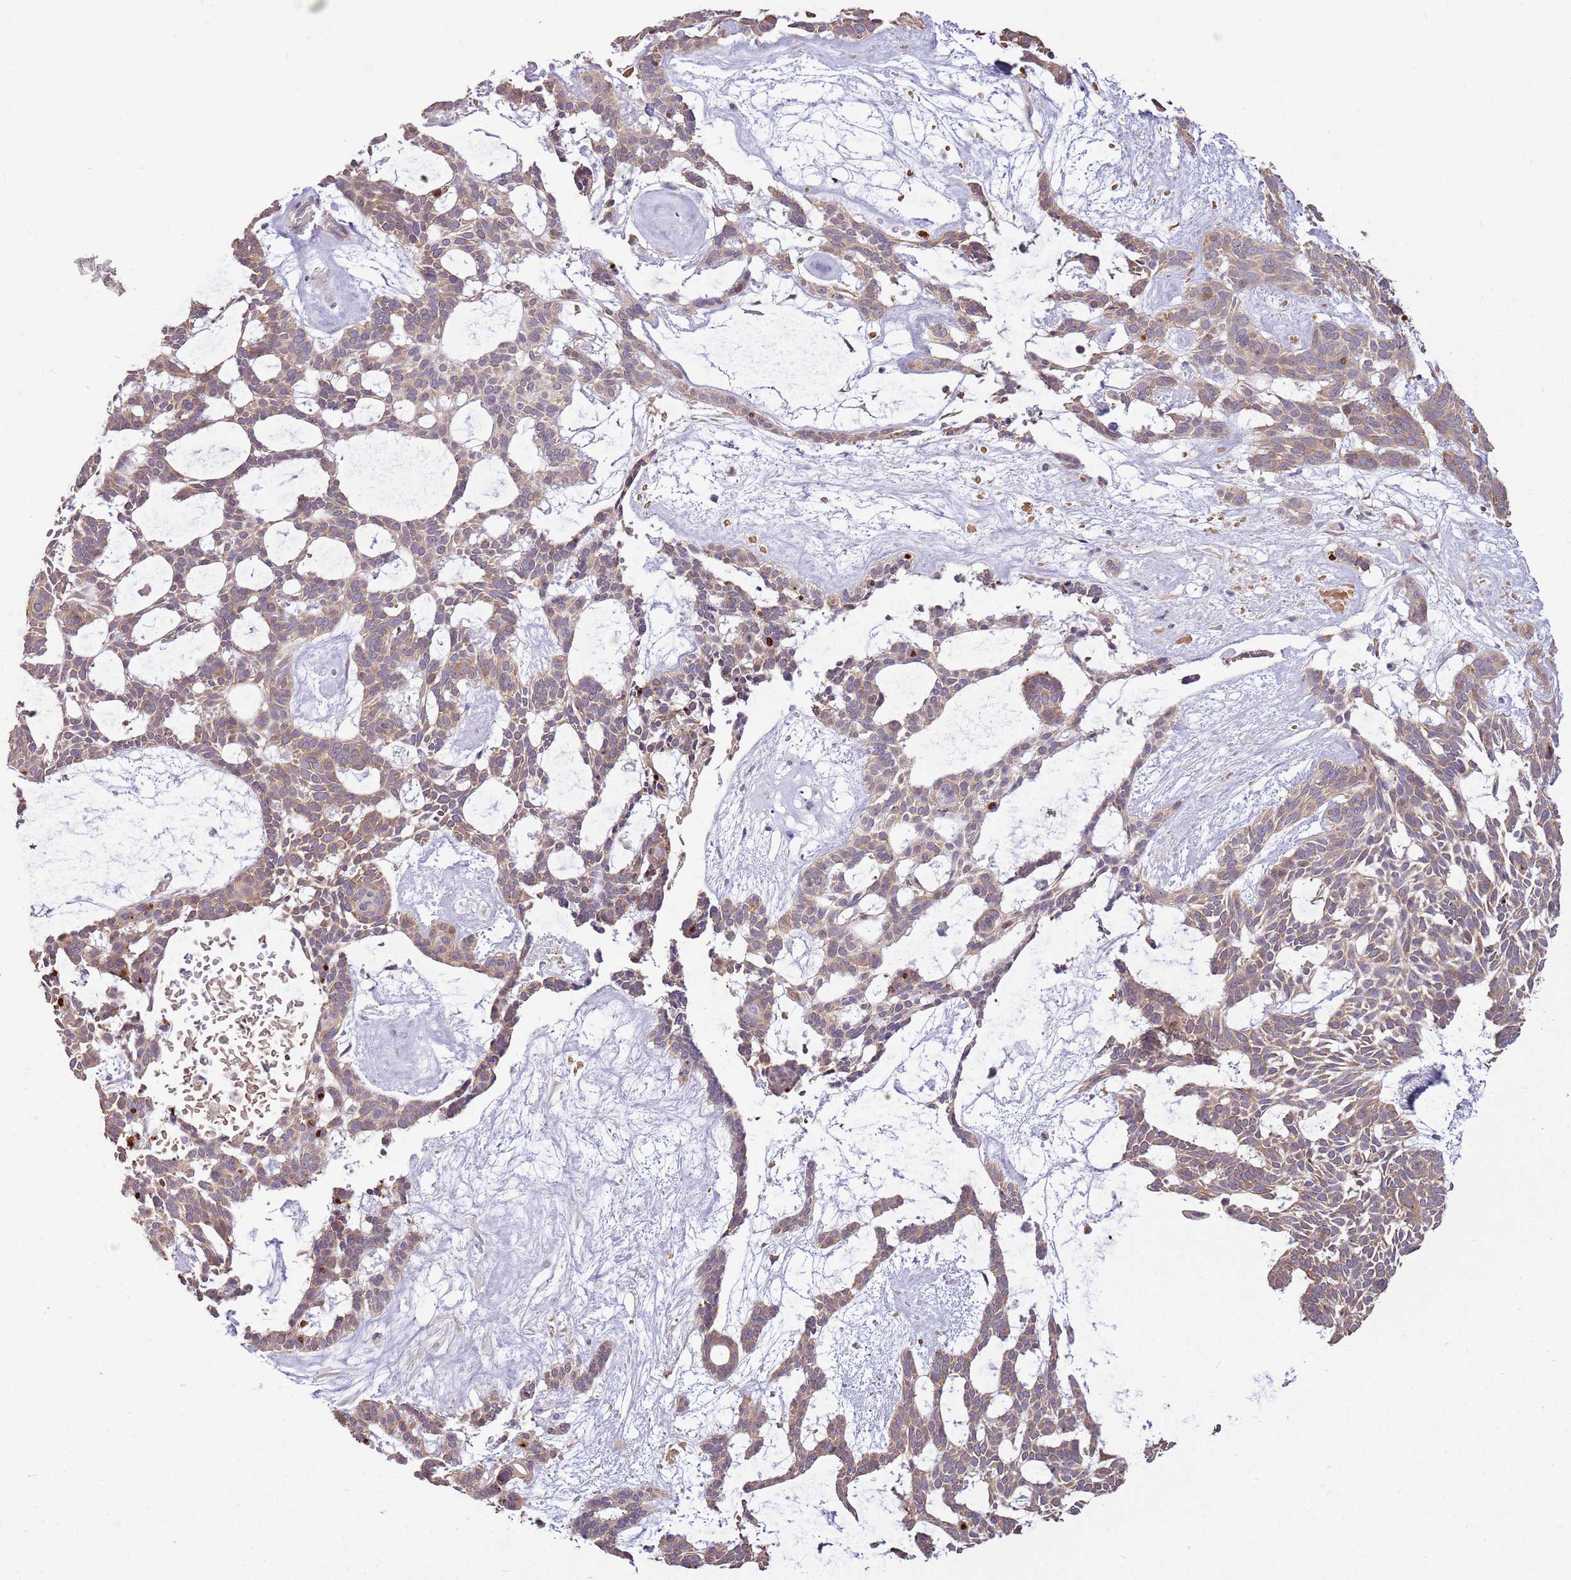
{"staining": {"intensity": "moderate", "quantity": ">75%", "location": "cytoplasmic/membranous"}, "tissue": "skin cancer", "cell_type": "Tumor cells", "image_type": "cancer", "snomed": [{"axis": "morphology", "description": "Basal cell carcinoma"}, {"axis": "topography", "description": "Skin"}], "caption": "Protein analysis of skin cancer tissue demonstrates moderate cytoplasmic/membranous positivity in approximately >75% of tumor cells. (DAB IHC, brown staining for protein, blue staining for nuclei).", "gene": "UGGT2", "patient": {"sex": "male", "age": 61}}